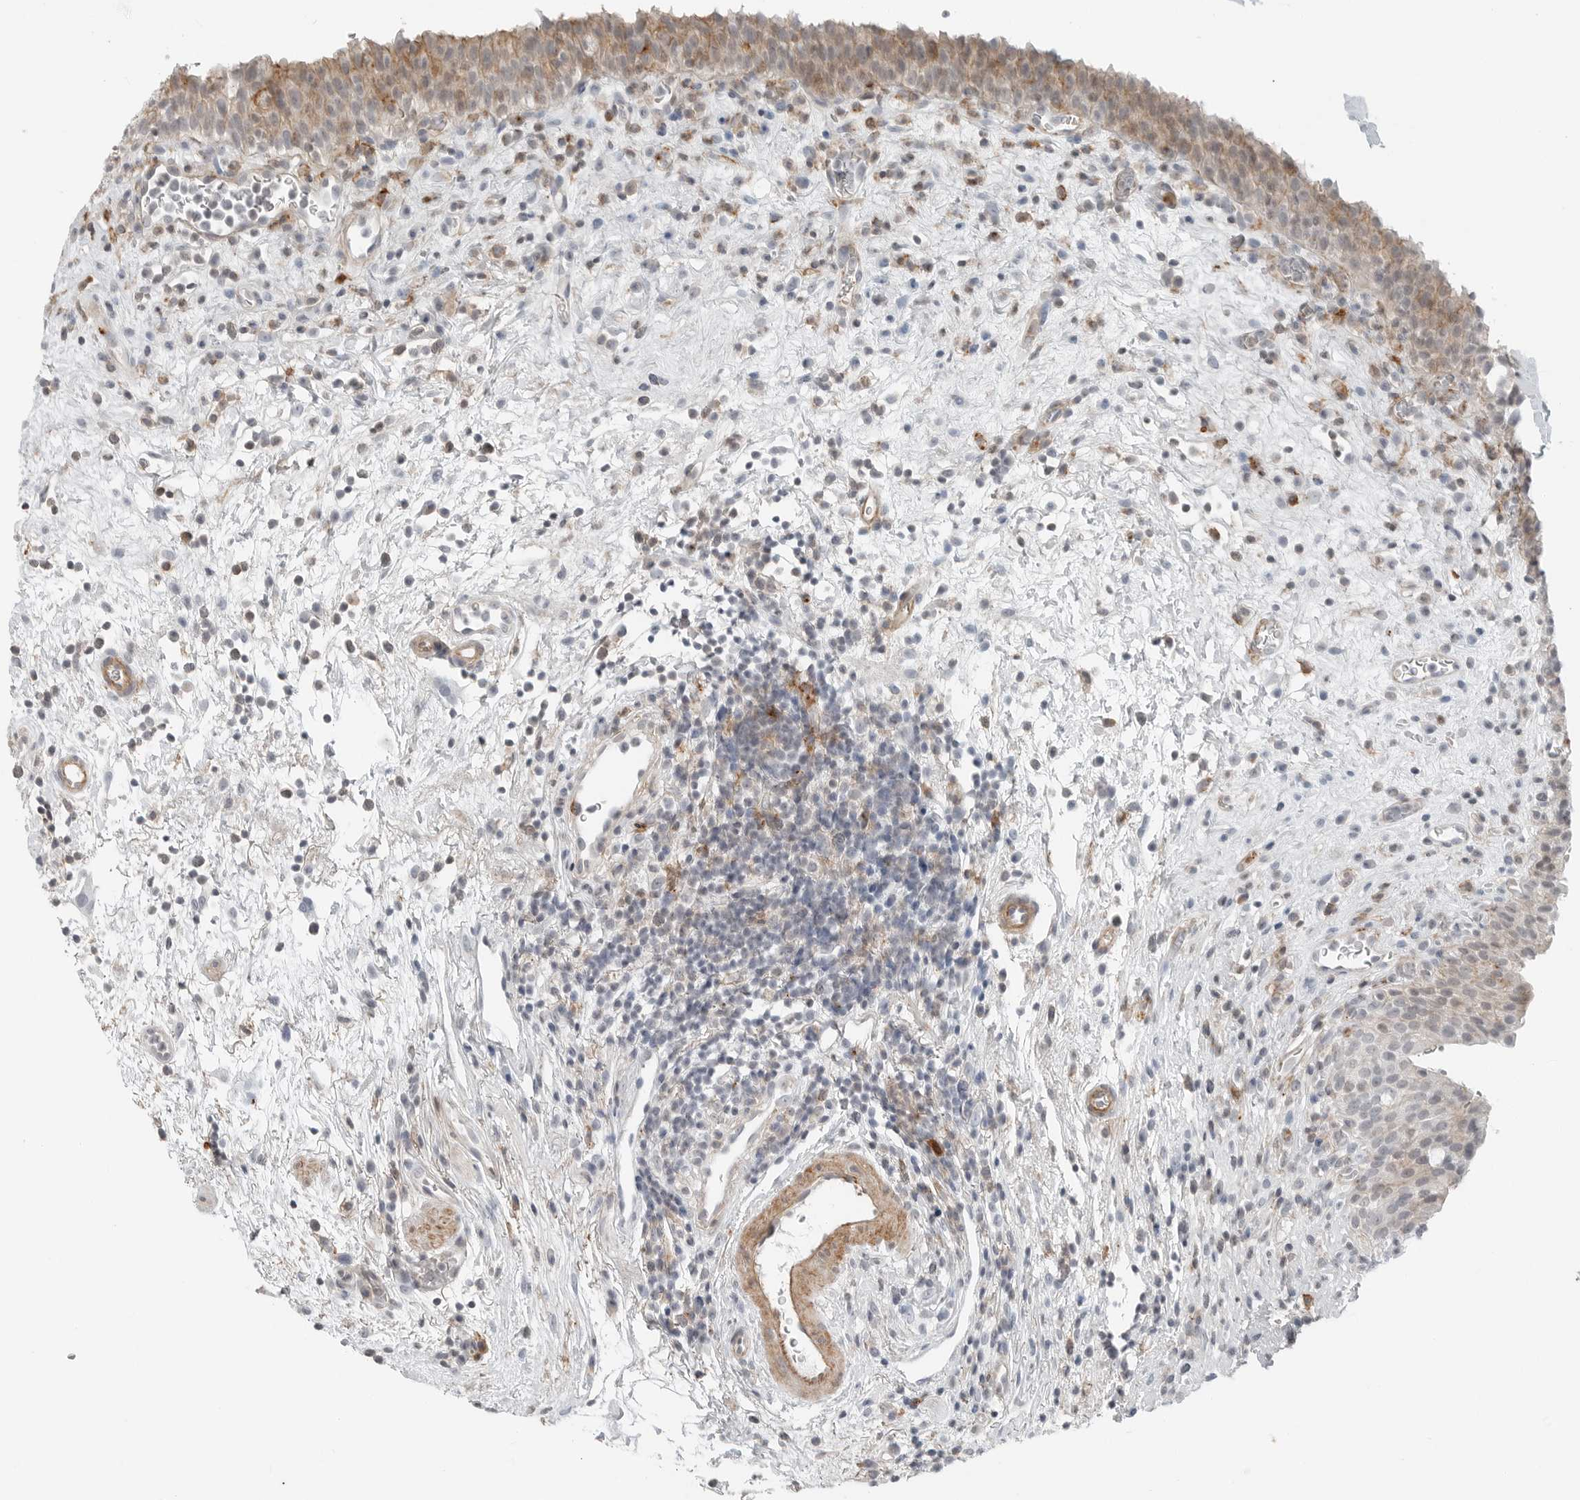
{"staining": {"intensity": "moderate", "quantity": "25%-75%", "location": "cytoplasmic/membranous"}, "tissue": "urinary bladder", "cell_type": "Urothelial cells", "image_type": "normal", "snomed": [{"axis": "morphology", "description": "Normal tissue, NOS"}, {"axis": "morphology", "description": "Inflammation, NOS"}, {"axis": "topography", "description": "Urinary bladder"}], "caption": "Immunohistochemical staining of unremarkable human urinary bladder shows medium levels of moderate cytoplasmic/membranous staining in about 25%-75% of urothelial cells.", "gene": "LEFTY2", "patient": {"sex": "female", "age": 75}}